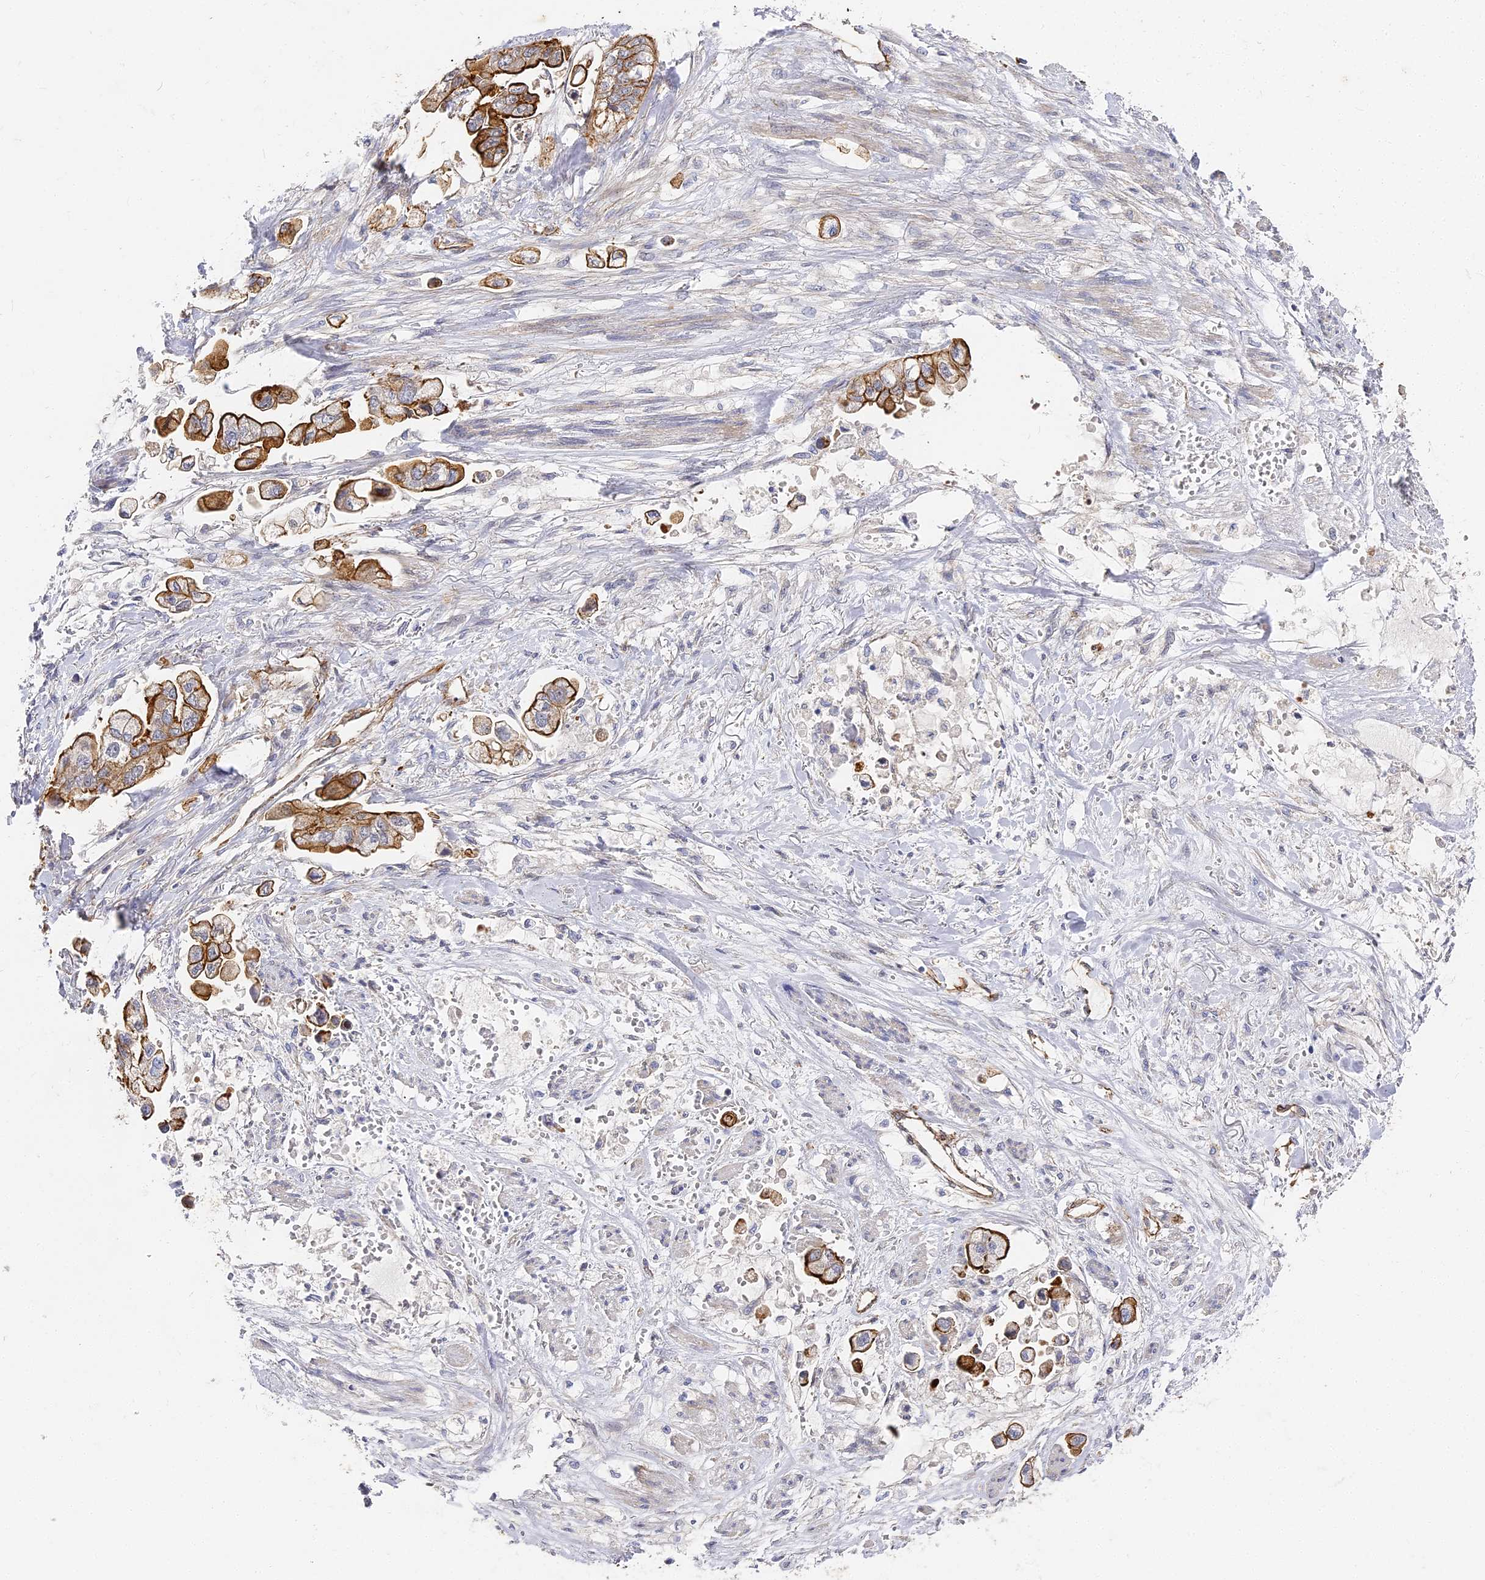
{"staining": {"intensity": "moderate", "quantity": ">75%", "location": "cytoplasmic/membranous"}, "tissue": "stomach cancer", "cell_type": "Tumor cells", "image_type": "cancer", "snomed": [{"axis": "morphology", "description": "Adenocarcinoma, NOS"}, {"axis": "topography", "description": "Stomach"}], "caption": "Adenocarcinoma (stomach) stained for a protein exhibits moderate cytoplasmic/membranous positivity in tumor cells. (DAB (3,3'-diaminobenzidine) IHC with brightfield microscopy, high magnification).", "gene": "CCDC30", "patient": {"sex": "male", "age": 62}}